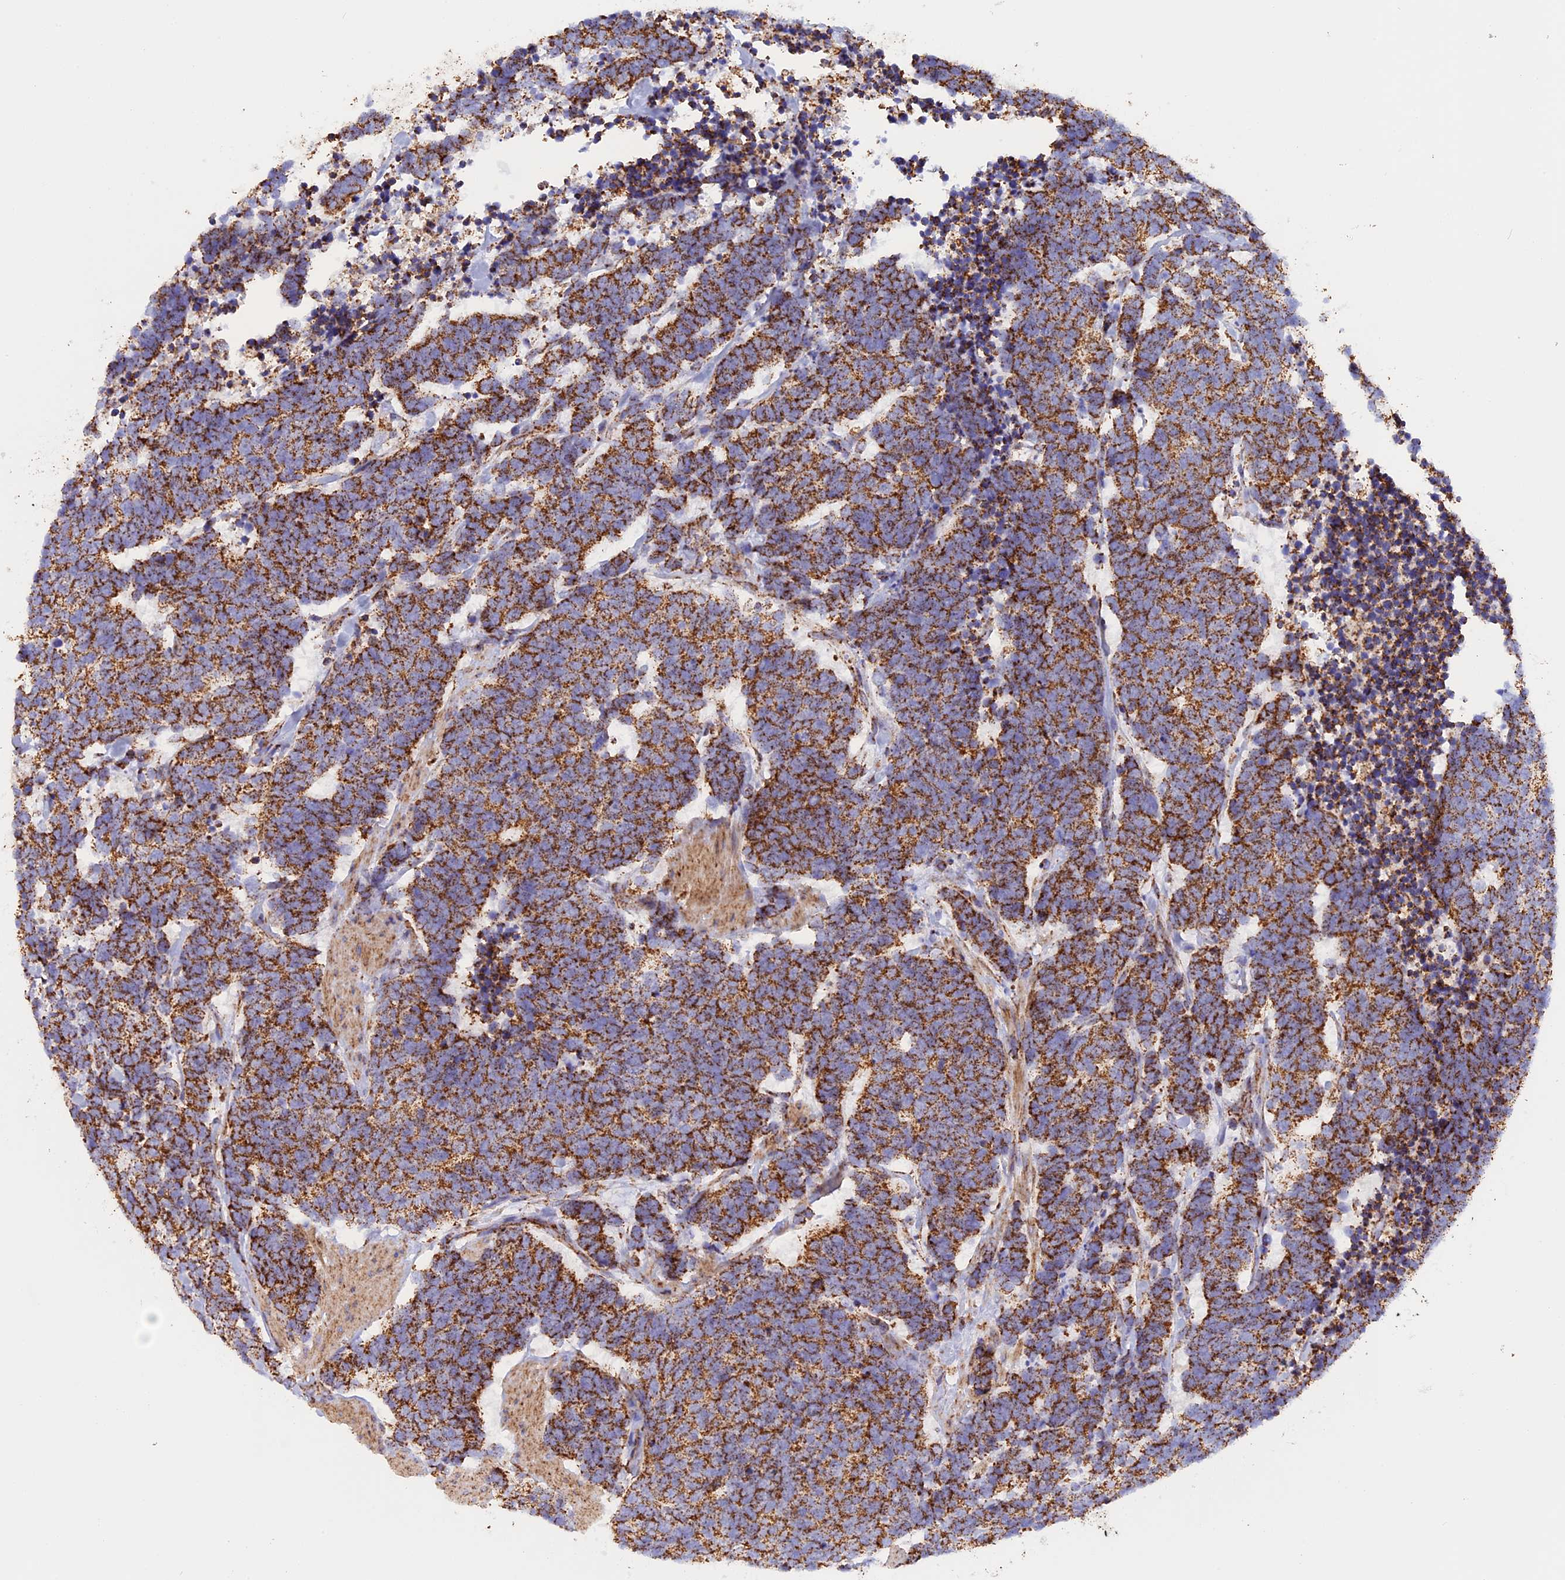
{"staining": {"intensity": "strong", "quantity": ">75%", "location": "cytoplasmic/membranous"}, "tissue": "carcinoid", "cell_type": "Tumor cells", "image_type": "cancer", "snomed": [{"axis": "morphology", "description": "Carcinoma, NOS"}, {"axis": "morphology", "description": "Carcinoid, malignant, NOS"}, {"axis": "topography", "description": "Urinary bladder"}], "caption": "Carcinoid stained with IHC demonstrates strong cytoplasmic/membranous staining in approximately >75% of tumor cells.", "gene": "UQCRB", "patient": {"sex": "male", "age": 57}}